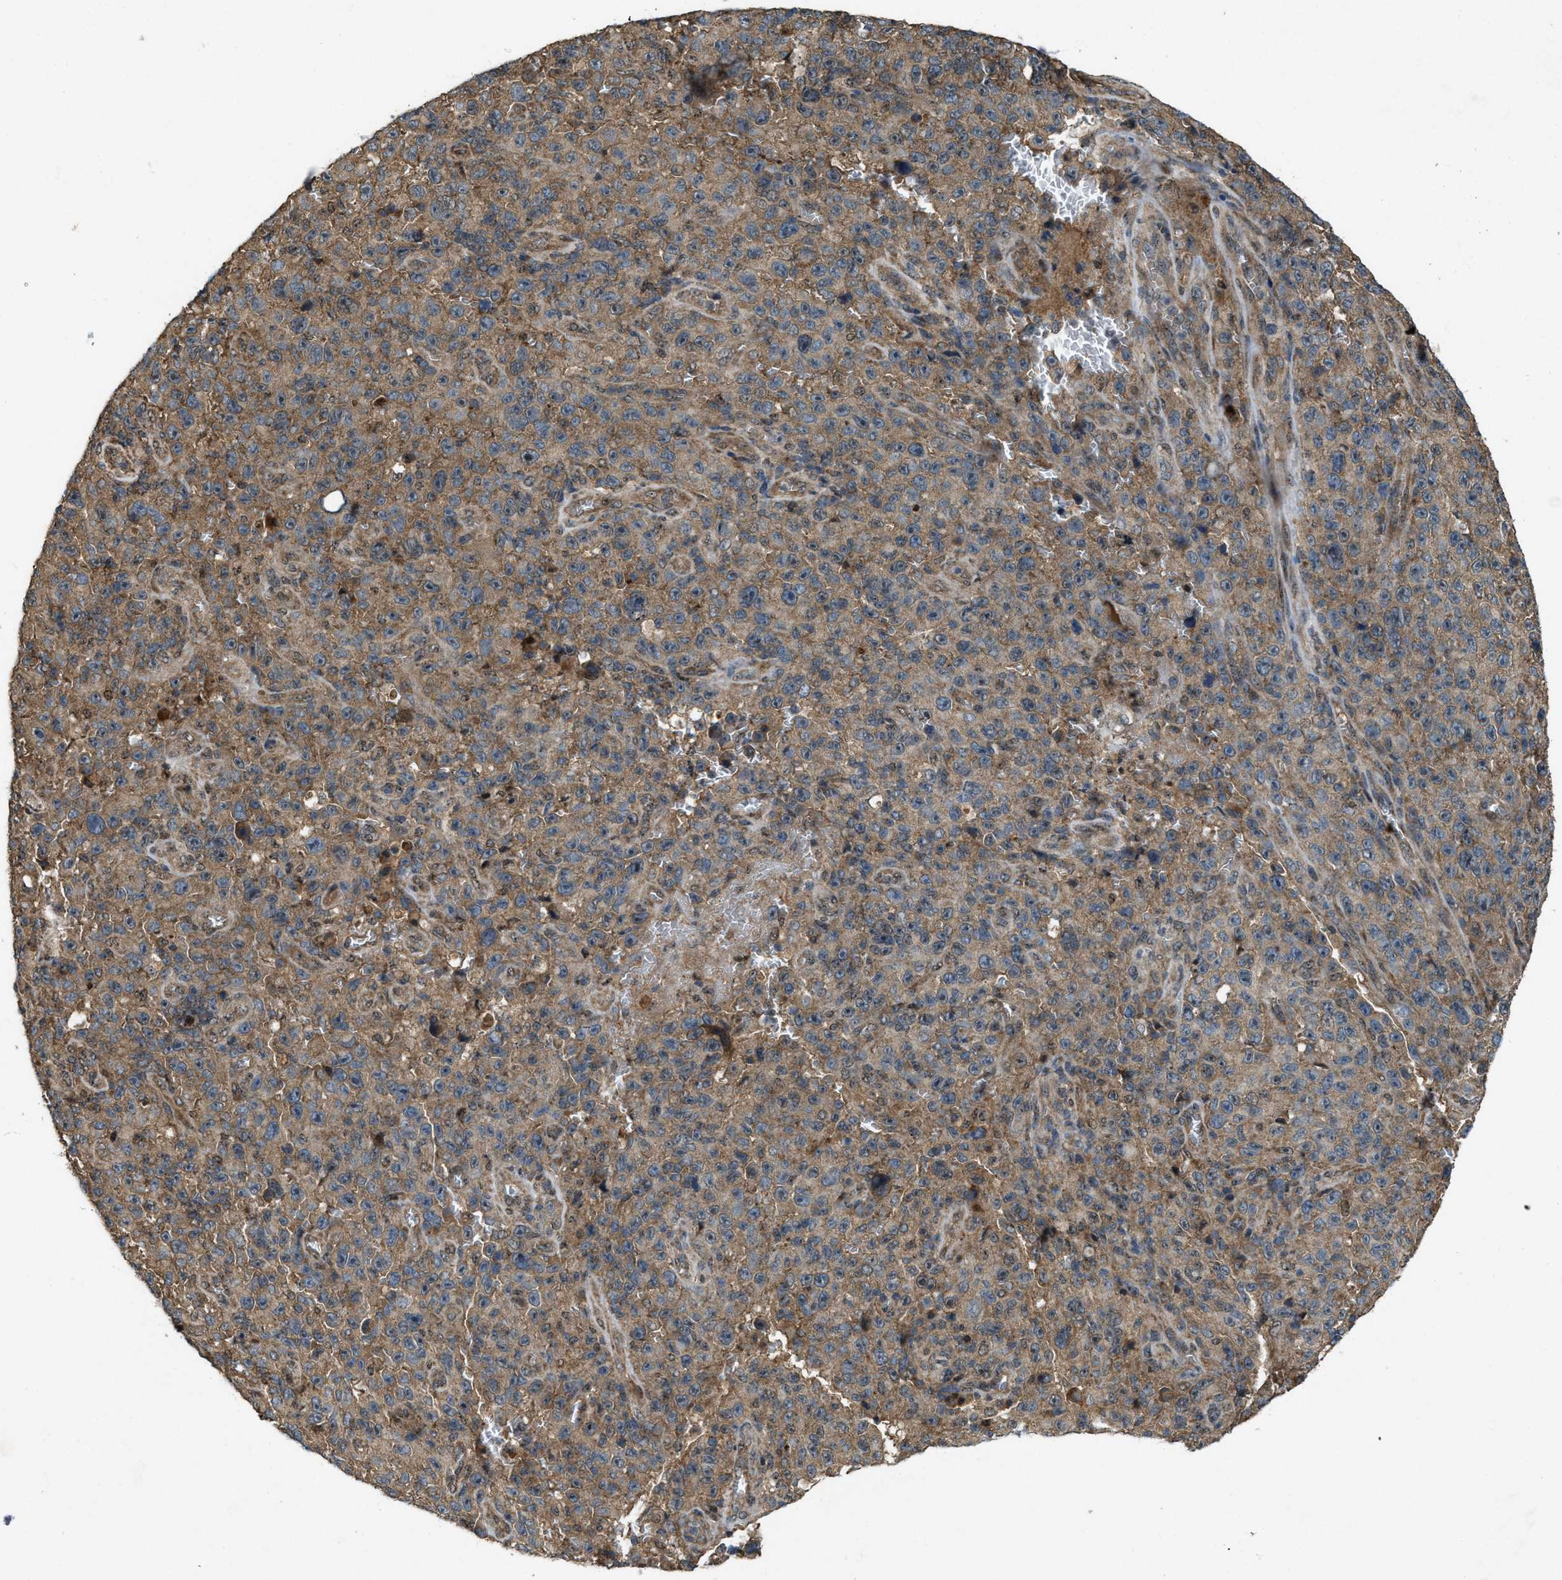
{"staining": {"intensity": "moderate", "quantity": ">75%", "location": "cytoplasmic/membranous"}, "tissue": "melanoma", "cell_type": "Tumor cells", "image_type": "cancer", "snomed": [{"axis": "morphology", "description": "Malignant melanoma, NOS"}, {"axis": "topography", "description": "Skin"}], "caption": "Malignant melanoma tissue exhibits moderate cytoplasmic/membranous expression in about >75% of tumor cells (DAB (3,3'-diaminobenzidine) IHC with brightfield microscopy, high magnification).", "gene": "PDP2", "patient": {"sex": "female", "age": 82}}